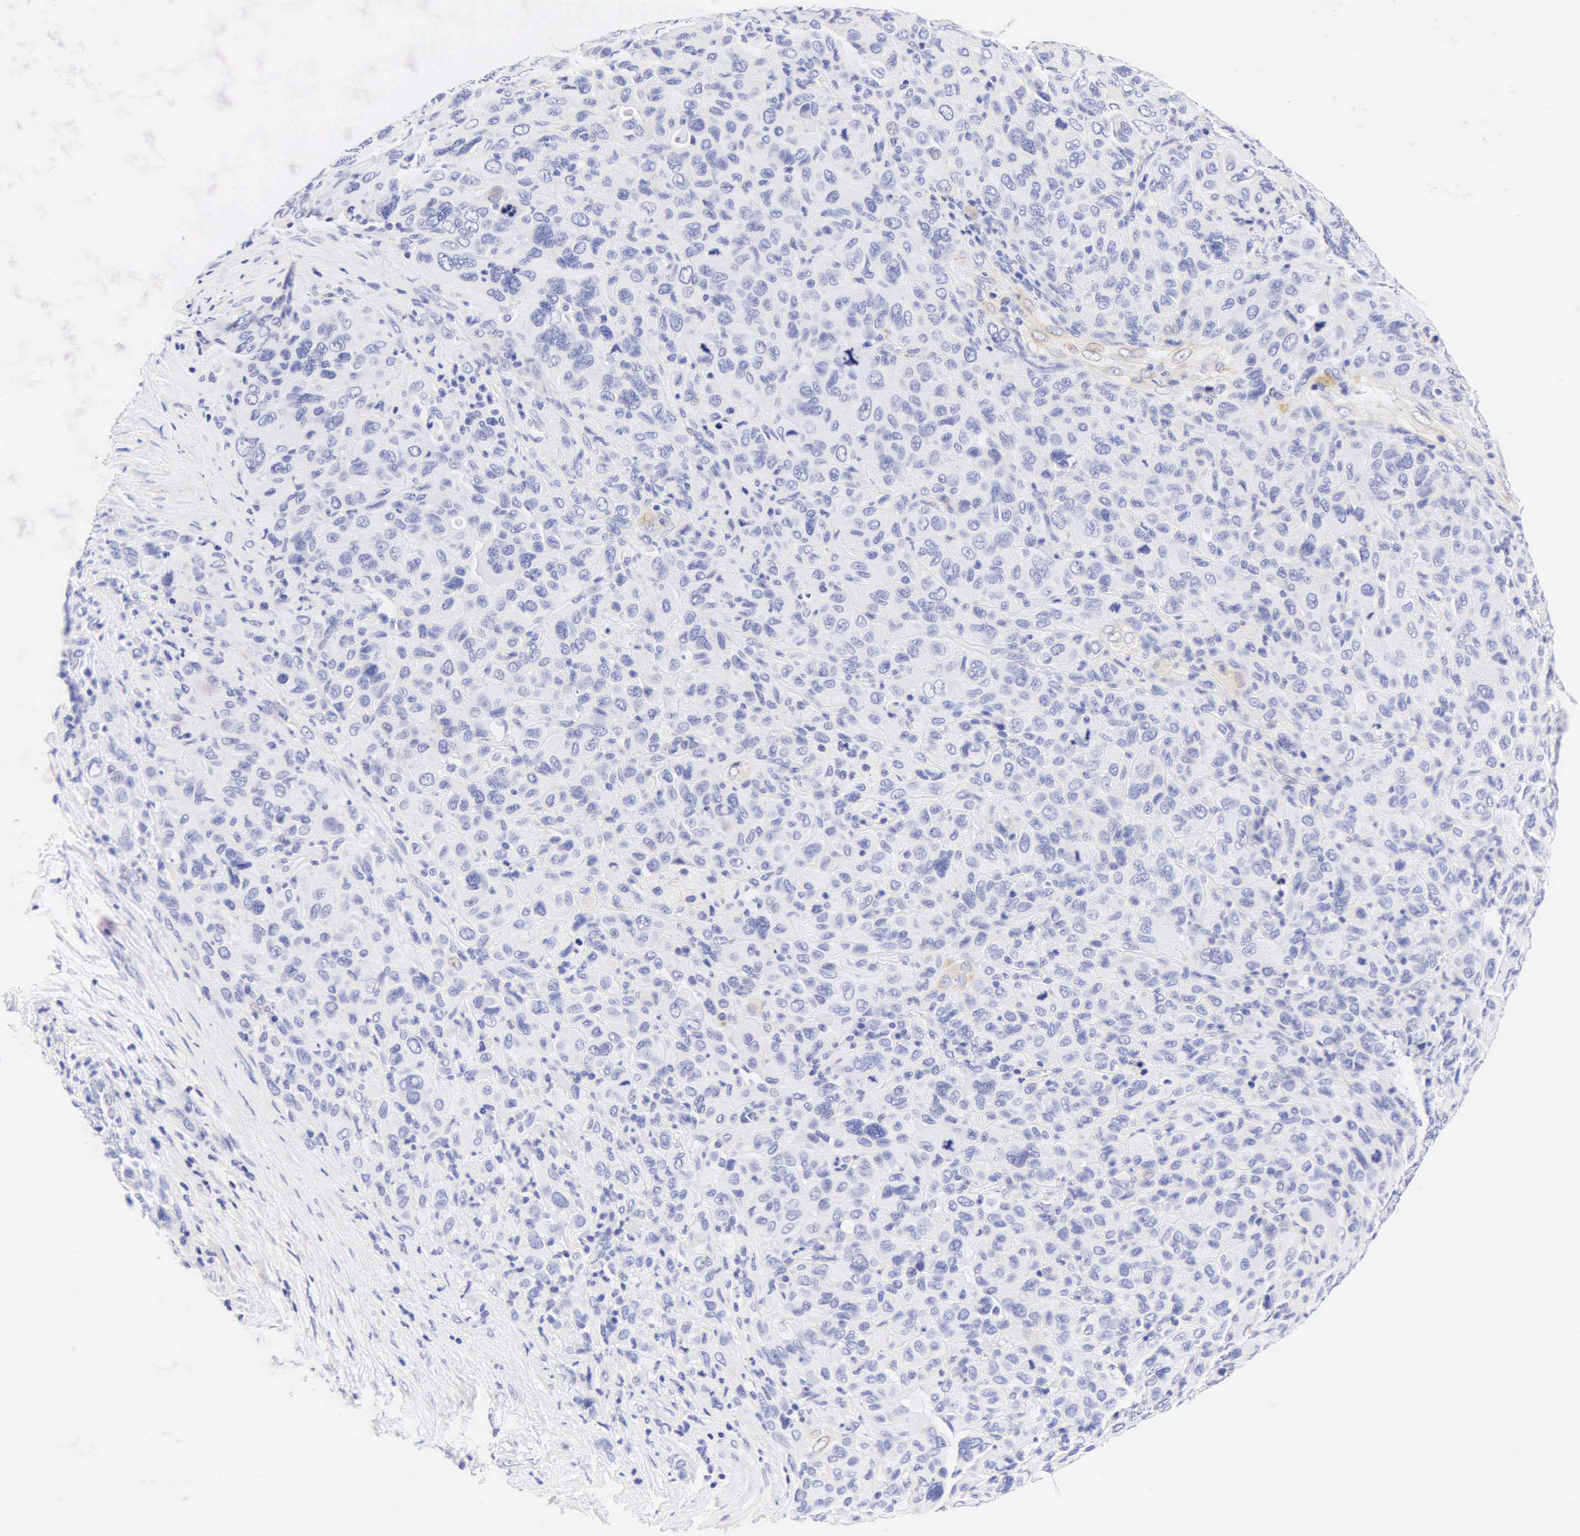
{"staining": {"intensity": "negative", "quantity": "none", "location": "none"}, "tissue": "melanoma", "cell_type": "Tumor cells", "image_type": "cancer", "snomed": [{"axis": "morphology", "description": "Malignant melanoma, Metastatic site"}, {"axis": "topography", "description": "Skin"}], "caption": "Immunohistochemistry micrograph of human malignant melanoma (metastatic site) stained for a protein (brown), which reveals no expression in tumor cells.", "gene": "KRT20", "patient": {"sex": "male", "age": 32}}